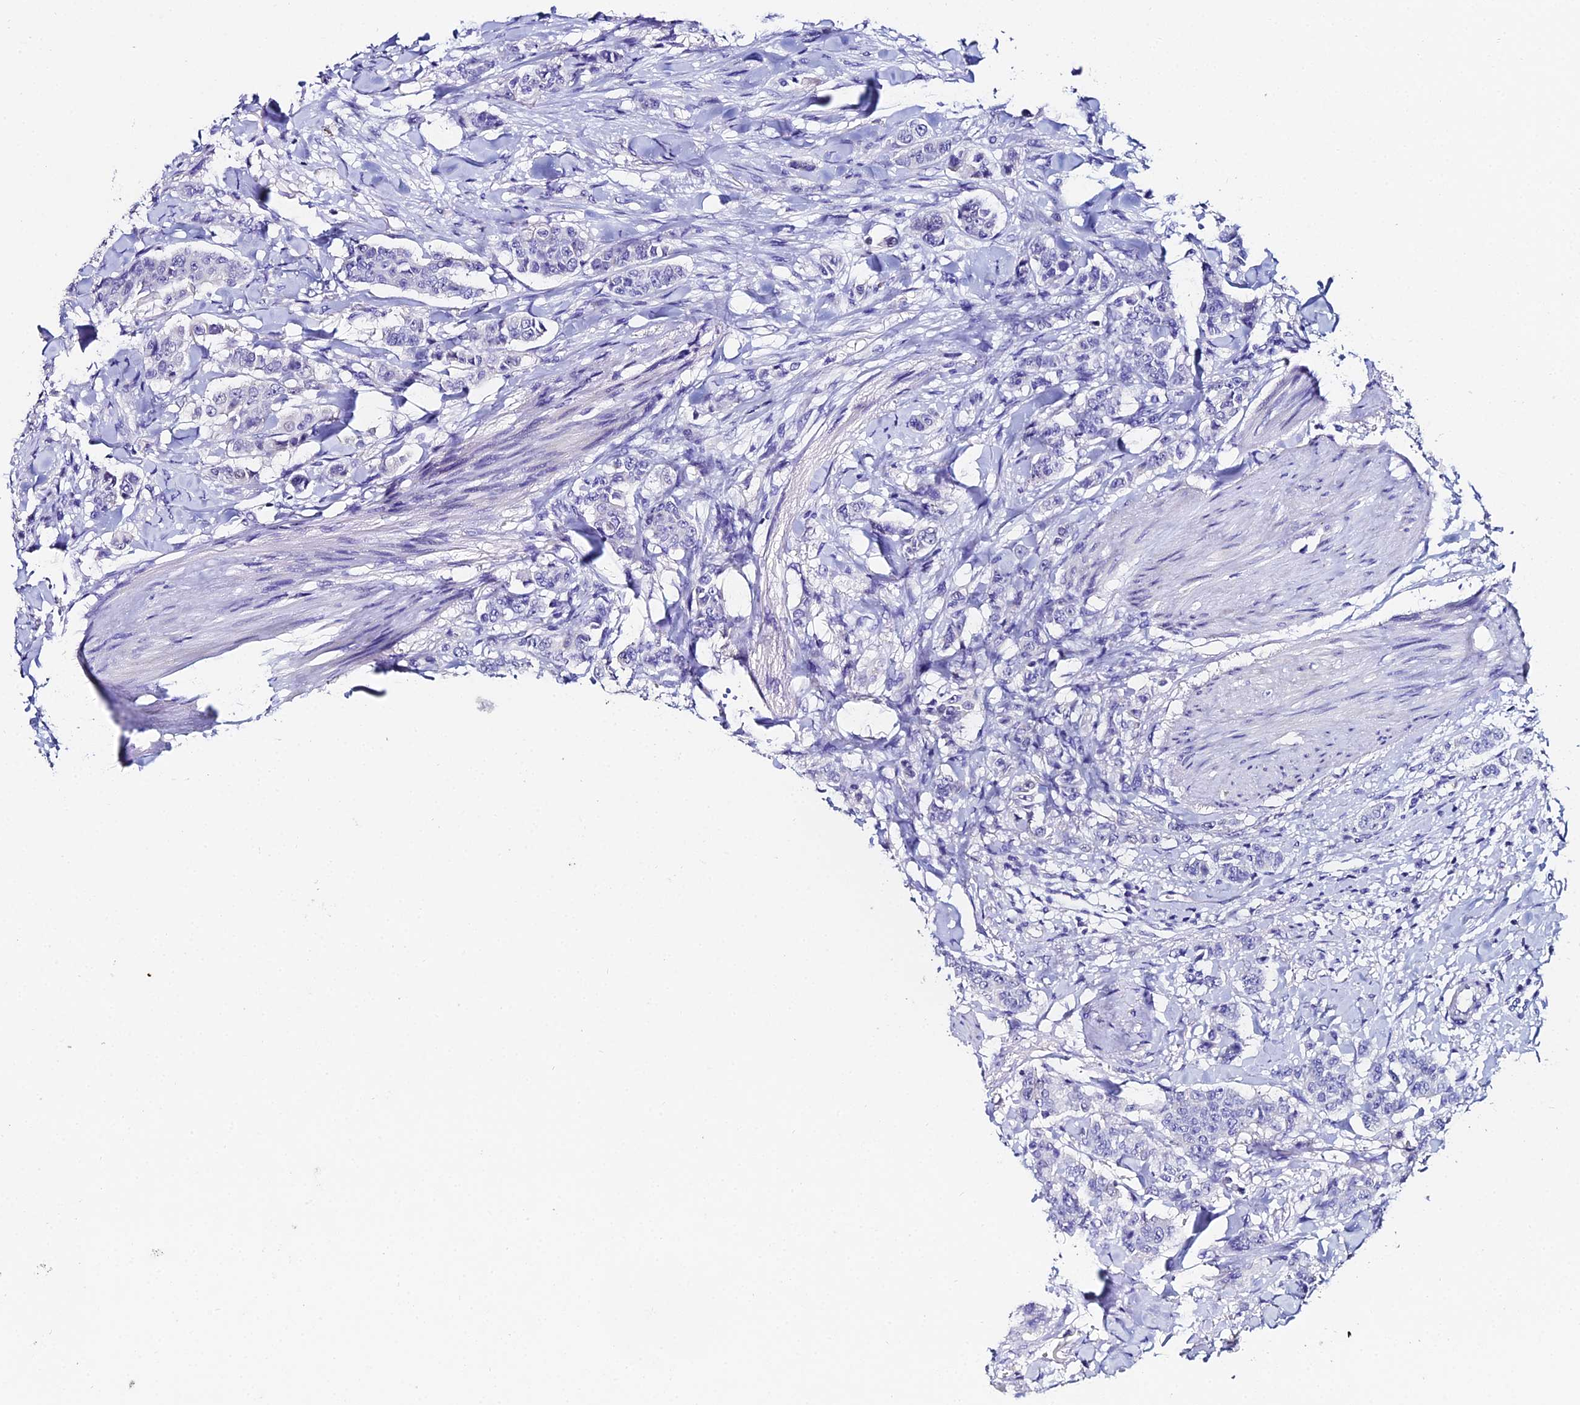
{"staining": {"intensity": "negative", "quantity": "none", "location": "none"}, "tissue": "breast cancer", "cell_type": "Tumor cells", "image_type": "cancer", "snomed": [{"axis": "morphology", "description": "Duct carcinoma"}, {"axis": "topography", "description": "Breast"}], "caption": "A photomicrograph of human breast cancer (intraductal carcinoma) is negative for staining in tumor cells.", "gene": "ESRRG", "patient": {"sex": "female", "age": 40}}